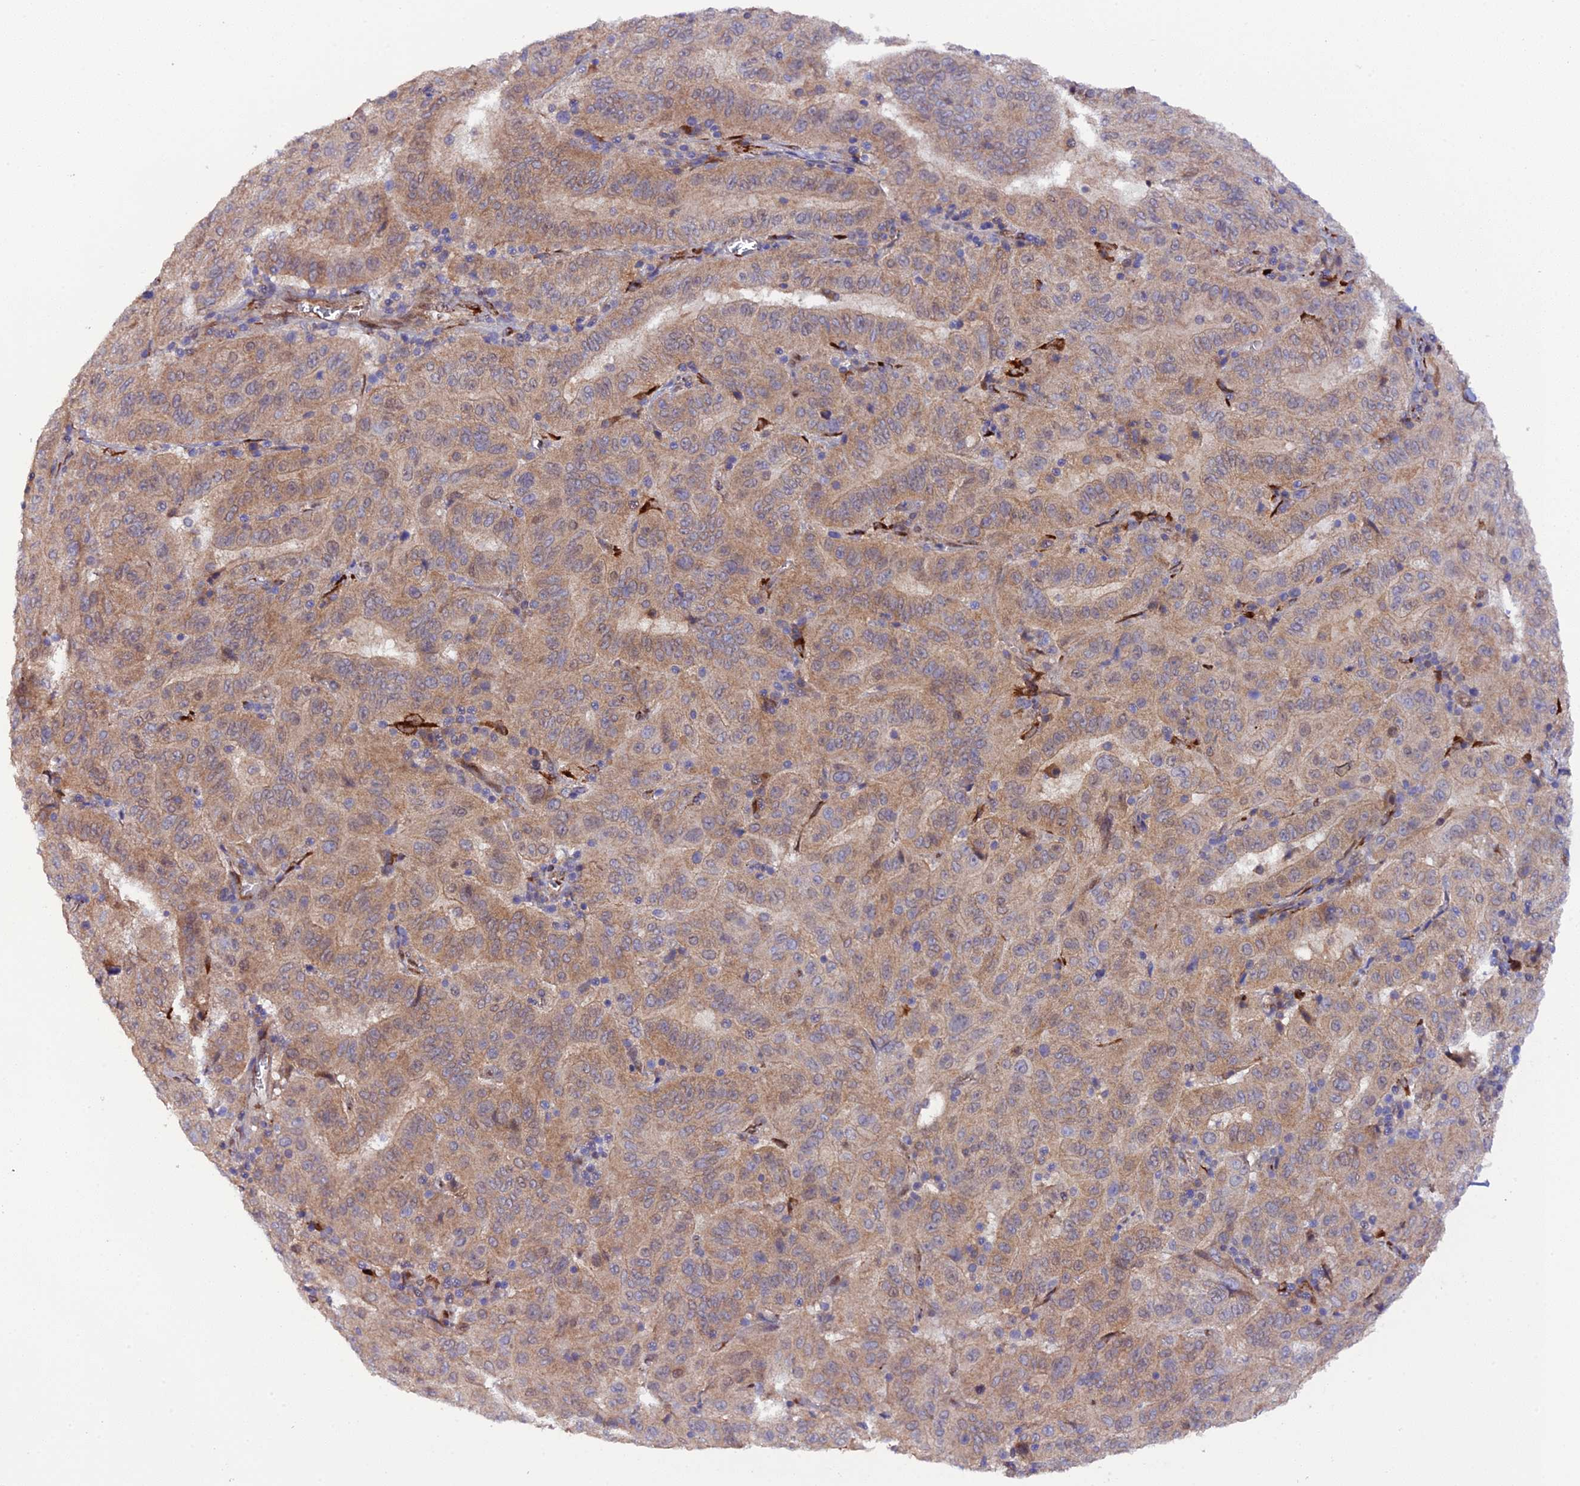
{"staining": {"intensity": "weak", "quantity": ">75%", "location": "cytoplasmic/membranous"}, "tissue": "pancreatic cancer", "cell_type": "Tumor cells", "image_type": "cancer", "snomed": [{"axis": "morphology", "description": "Adenocarcinoma, NOS"}, {"axis": "topography", "description": "Pancreas"}], "caption": "Human adenocarcinoma (pancreatic) stained for a protein (brown) shows weak cytoplasmic/membranous positive expression in approximately >75% of tumor cells.", "gene": "P3H3", "patient": {"sex": "male", "age": 63}}